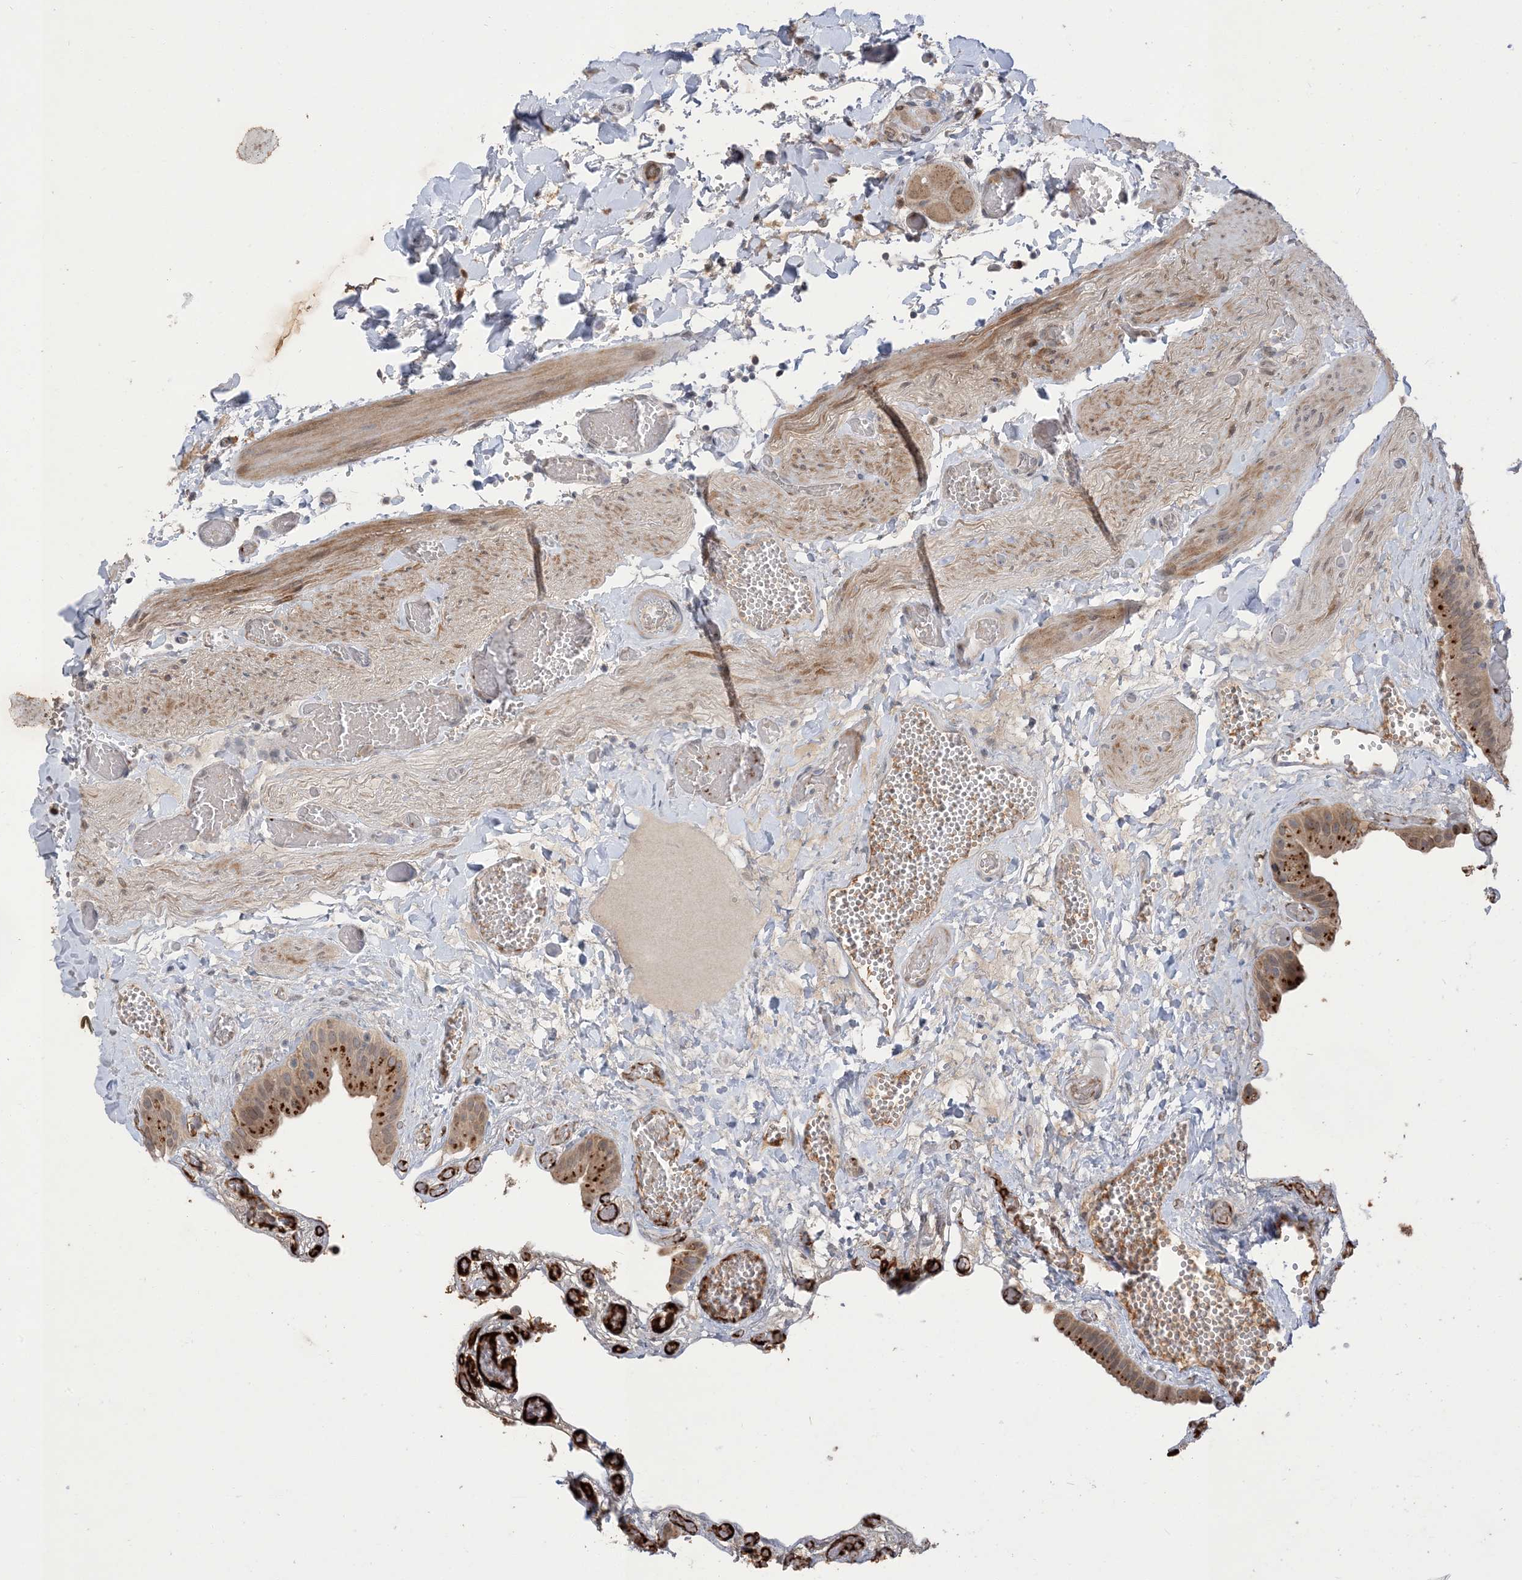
{"staining": {"intensity": "moderate", "quantity": ">75%", "location": "cytoplasmic/membranous,nuclear"}, "tissue": "gallbladder", "cell_type": "Glandular cells", "image_type": "normal", "snomed": [{"axis": "morphology", "description": "Normal tissue, NOS"}, {"axis": "topography", "description": "Gallbladder"}], "caption": "The photomicrograph reveals immunohistochemical staining of normal gallbladder. There is moderate cytoplasmic/membranous,nuclear staining is identified in approximately >75% of glandular cells.", "gene": "NAGK", "patient": {"sex": "female", "age": 64}}